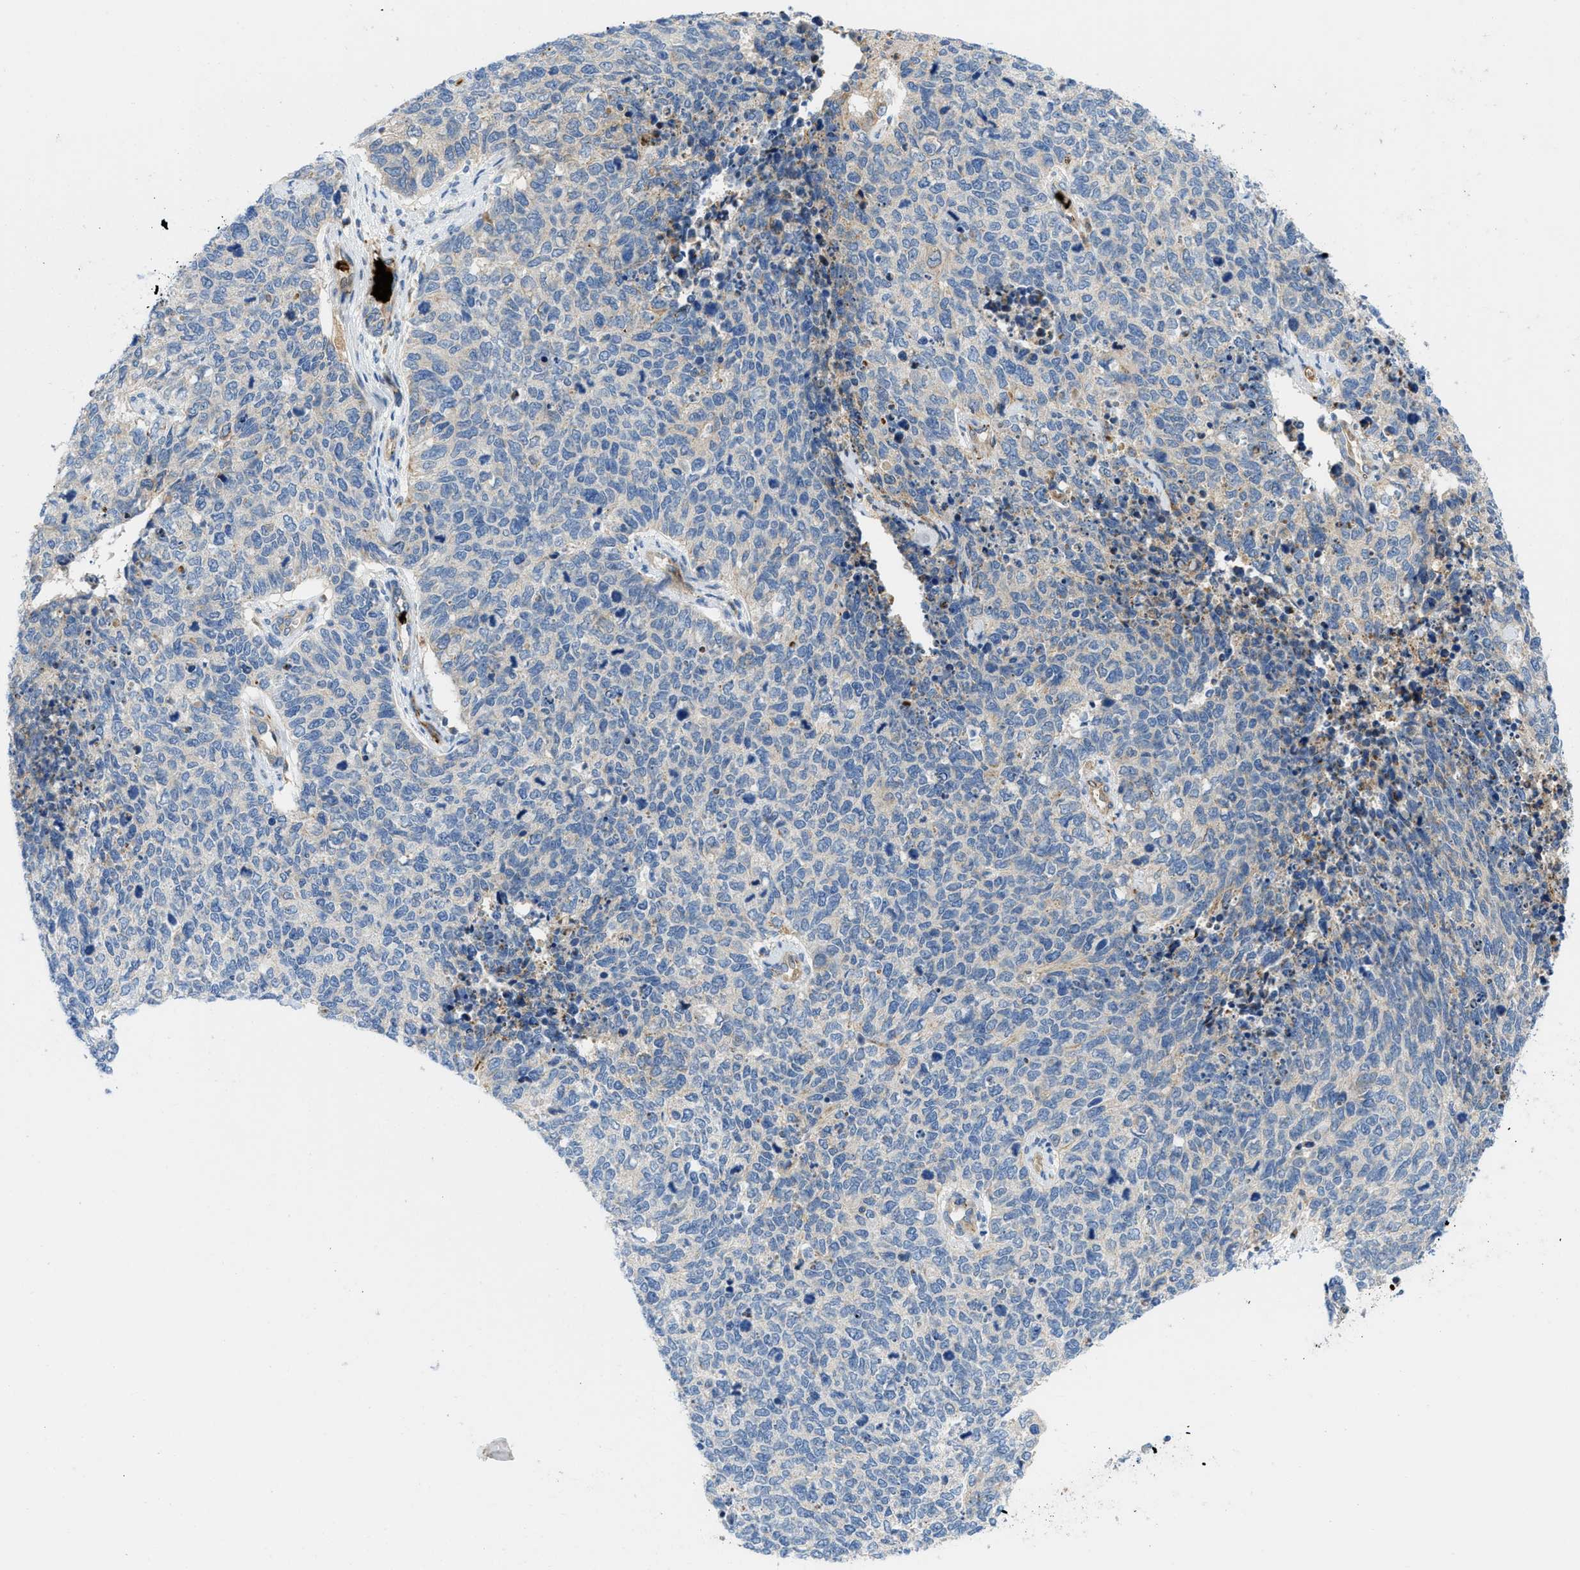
{"staining": {"intensity": "negative", "quantity": "none", "location": "none"}, "tissue": "cervical cancer", "cell_type": "Tumor cells", "image_type": "cancer", "snomed": [{"axis": "morphology", "description": "Squamous cell carcinoma, NOS"}, {"axis": "topography", "description": "Cervix"}], "caption": "IHC image of cervical cancer (squamous cell carcinoma) stained for a protein (brown), which shows no staining in tumor cells.", "gene": "ZNF831", "patient": {"sex": "female", "age": 63}}